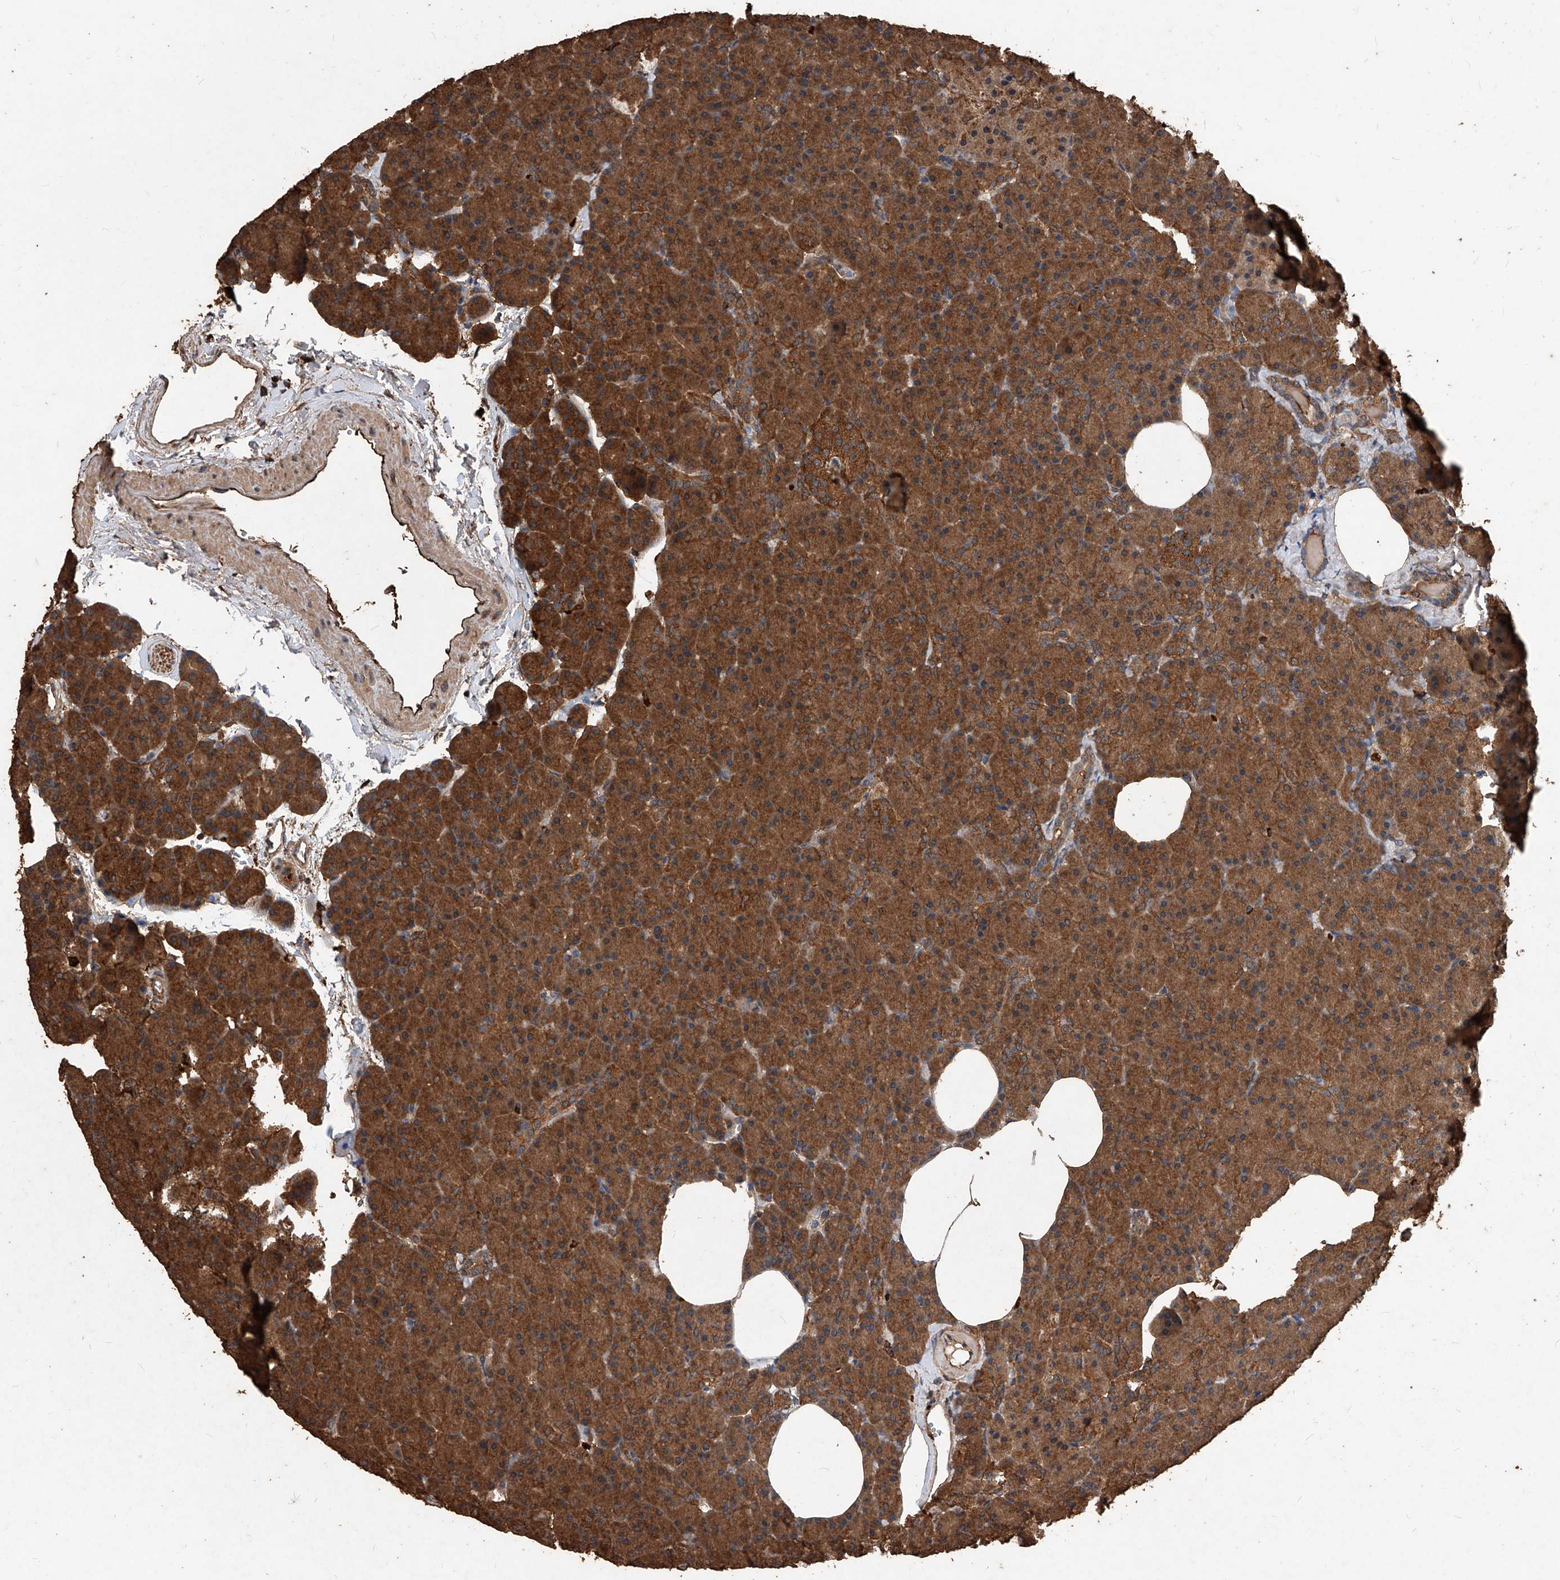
{"staining": {"intensity": "strong", "quantity": ">75%", "location": "cytoplasmic/membranous"}, "tissue": "pancreas", "cell_type": "Exocrine glandular cells", "image_type": "normal", "snomed": [{"axis": "morphology", "description": "Normal tissue, NOS"}, {"axis": "morphology", "description": "Carcinoid, malignant, NOS"}, {"axis": "topography", "description": "Pancreas"}], "caption": "The image reveals a brown stain indicating the presence of a protein in the cytoplasmic/membranous of exocrine glandular cells in pancreas. The staining was performed using DAB to visualize the protein expression in brown, while the nuclei were stained in blue with hematoxylin (Magnification: 20x).", "gene": "UCP2", "patient": {"sex": "female", "age": 35}}